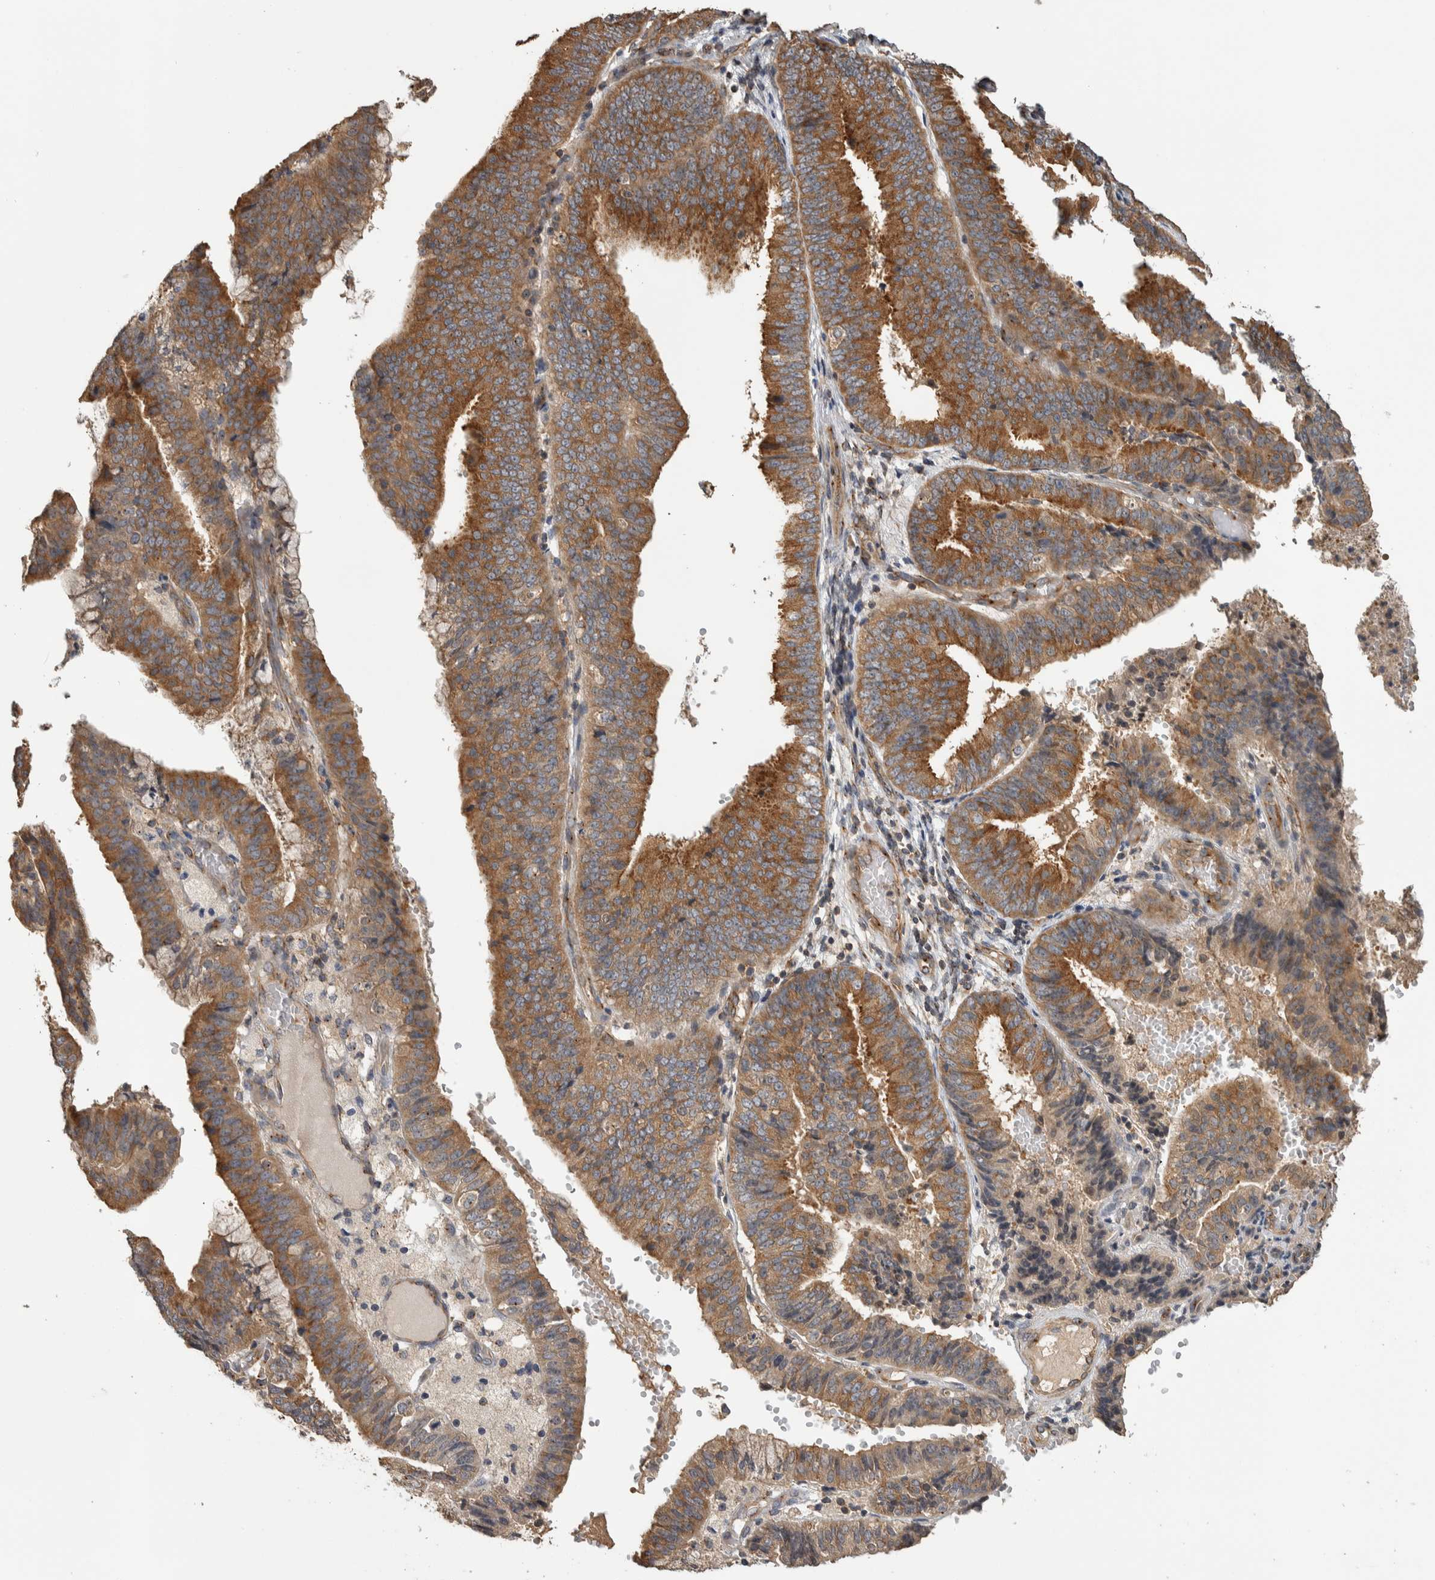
{"staining": {"intensity": "strong", "quantity": ">75%", "location": "cytoplasmic/membranous"}, "tissue": "endometrial cancer", "cell_type": "Tumor cells", "image_type": "cancer", "snomed": [{"axis": "morphology", "description": "Adenocarcinoma, NOS"}, {"axis": "topography", "description": "Endometrium"}], "caption": "DAB immunohistochemical staining of adenocarcinoma (endometrial) reveals strong cytoplasmic/membranous protein staining in about >75% of tumor cells.", "gene": "IFRD1", "patient": {"sex": "female", "age": 63}}